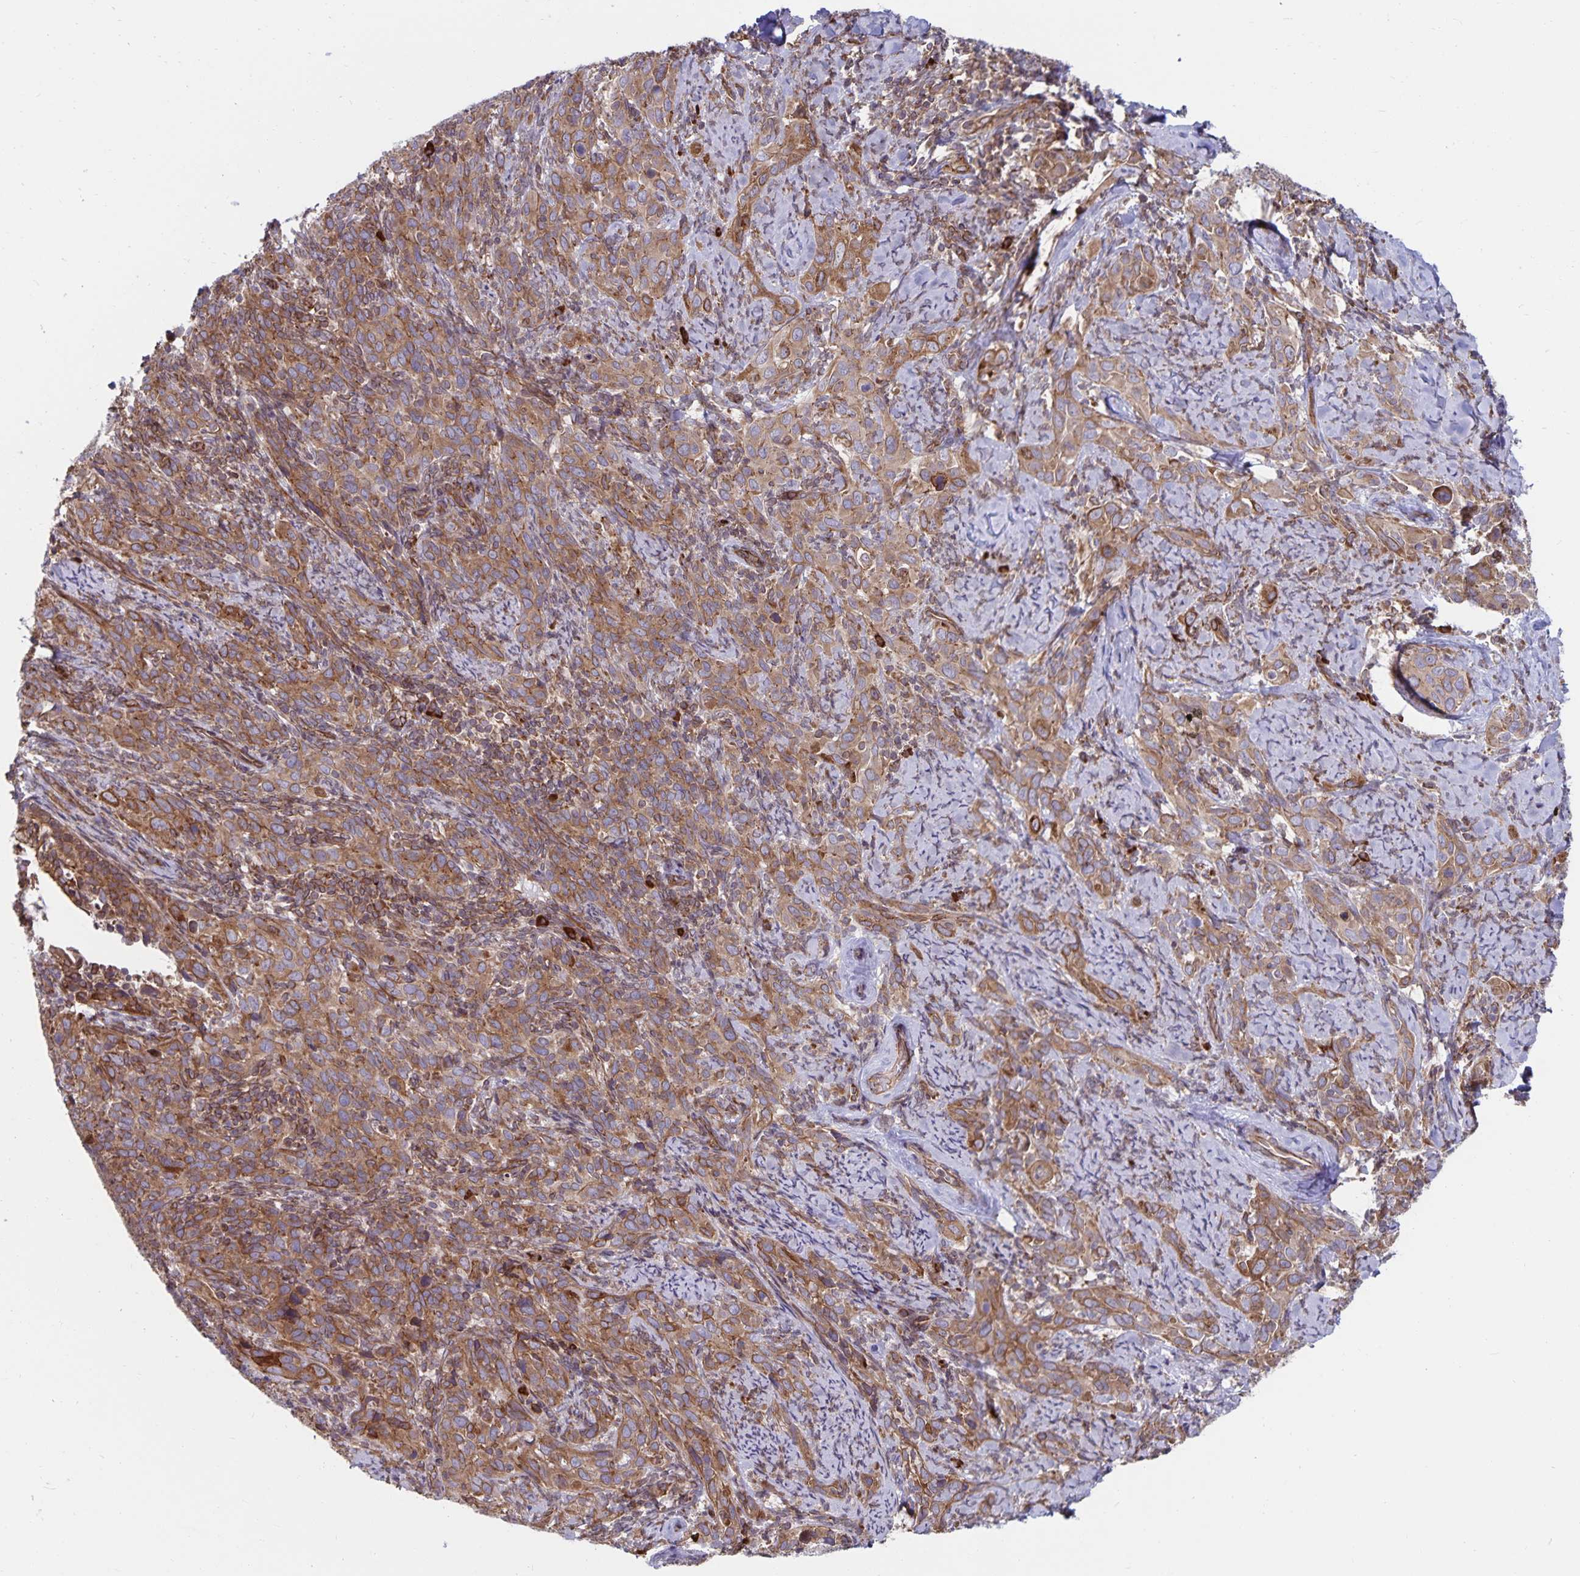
{"staining": {"intensity": "moderate", "quantity": ">75%", "location": "cytoplasmic/membranous"}, "tissue": "cervical cancer", "cell_type": "Tumor cells", "image_type": "cancer", "snomed": [{"axis": "morphology", "description": "Squamous cell carcinoma, NOS"}, {"axis": "topography", "description": "Cervix"}], "caption": "Immunohistochemical staining of human cervical cancer demonstrates moderate cytoplasmic/membranous protein positivity in about >75% of tumor cells. The protein of interest is stained brown, and the nuclei are stained in blue (DAB (3,3'-diaminobenzidine) IHC with brightfield microscopy, high magnification).", "gene": "SEC62", "patient": {"sex": "female", "age": 51}}